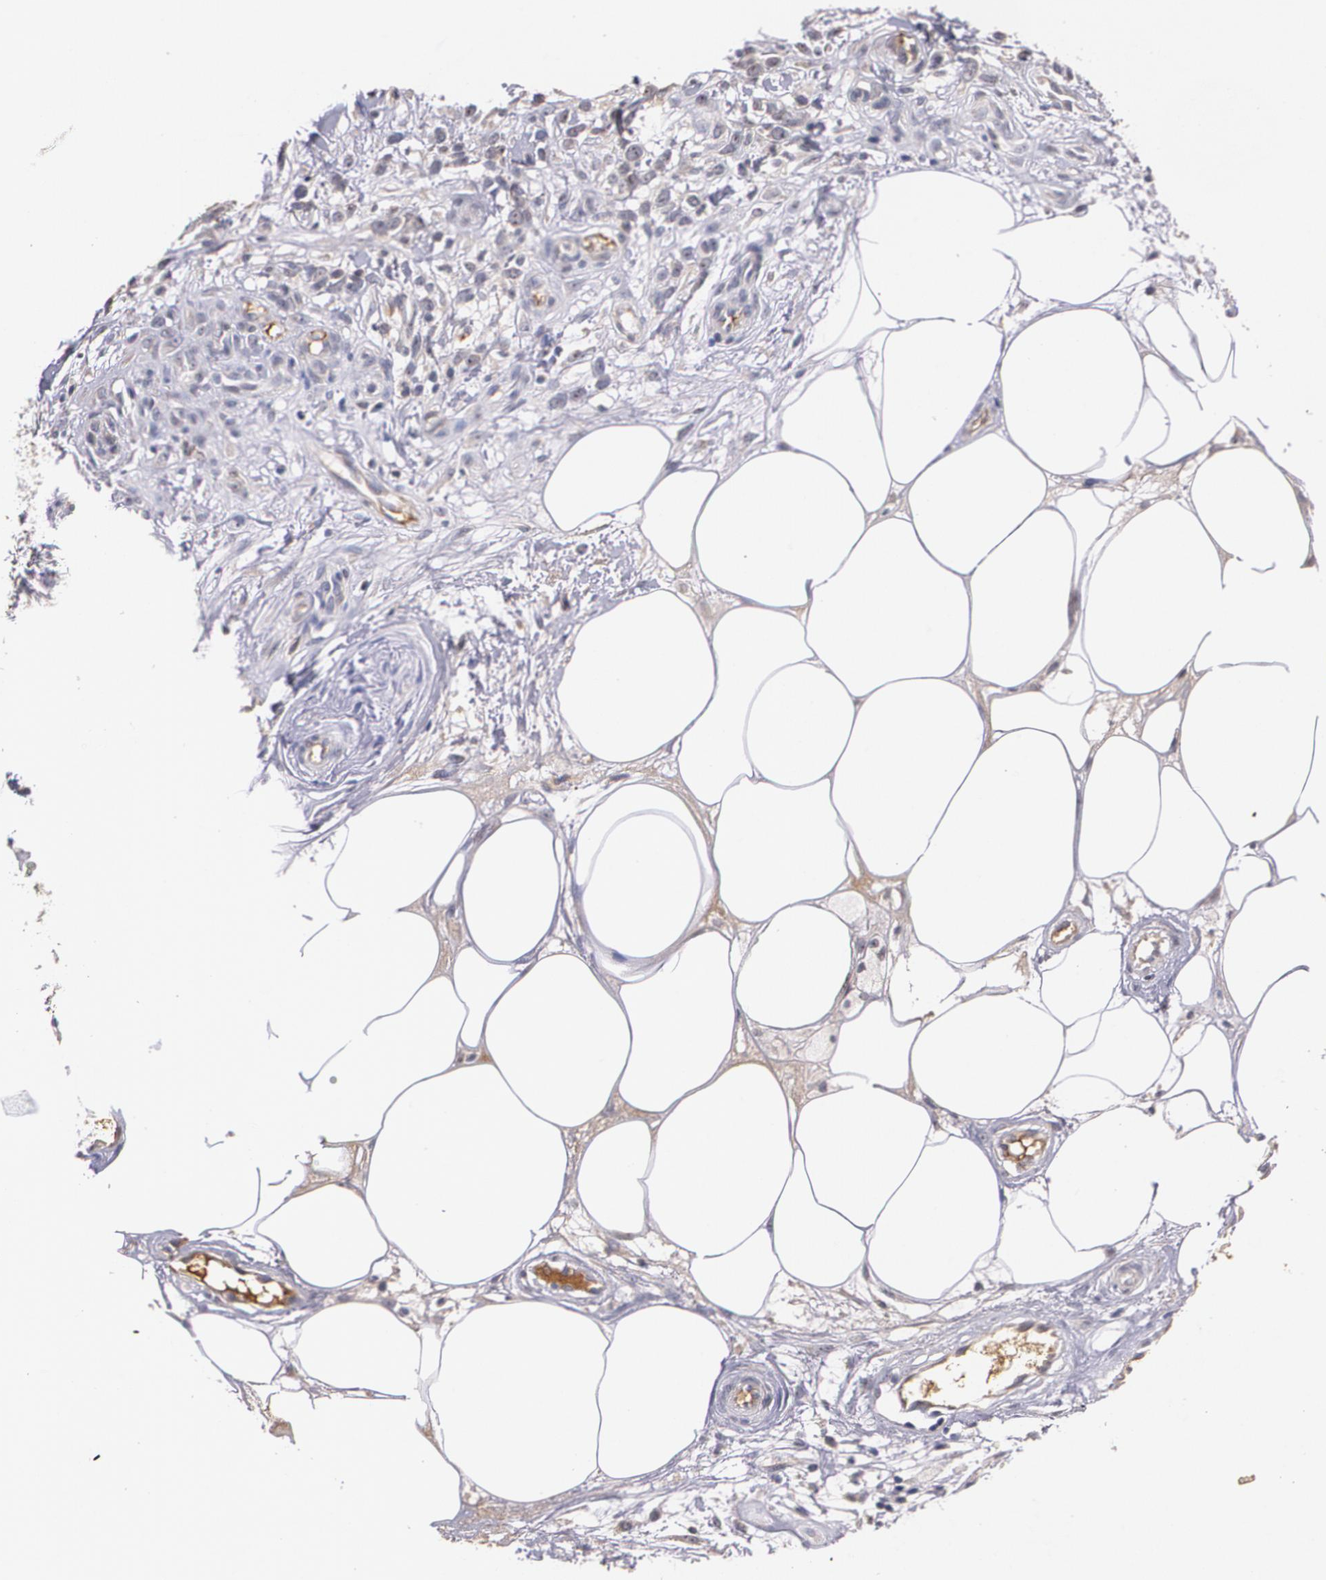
{"staining": {"intensity": "weak", "quantity": "<25%", "location": "cytoplasmic/membranous"}, "tissue": "melanoma", "cell_type": "Tumor cells", "image_type": "cancer", "snomed": [{"axis": "morphology", "description": "Malignant melanoma, NOS"}, {"axis": "topography", "description": "Skin"}], "caption": "Photomicrograph shows no significant protein positivity in tumor cells of melanoma.", "gene": "AMBP", "patient": {"sex": "female", "age": 85}}